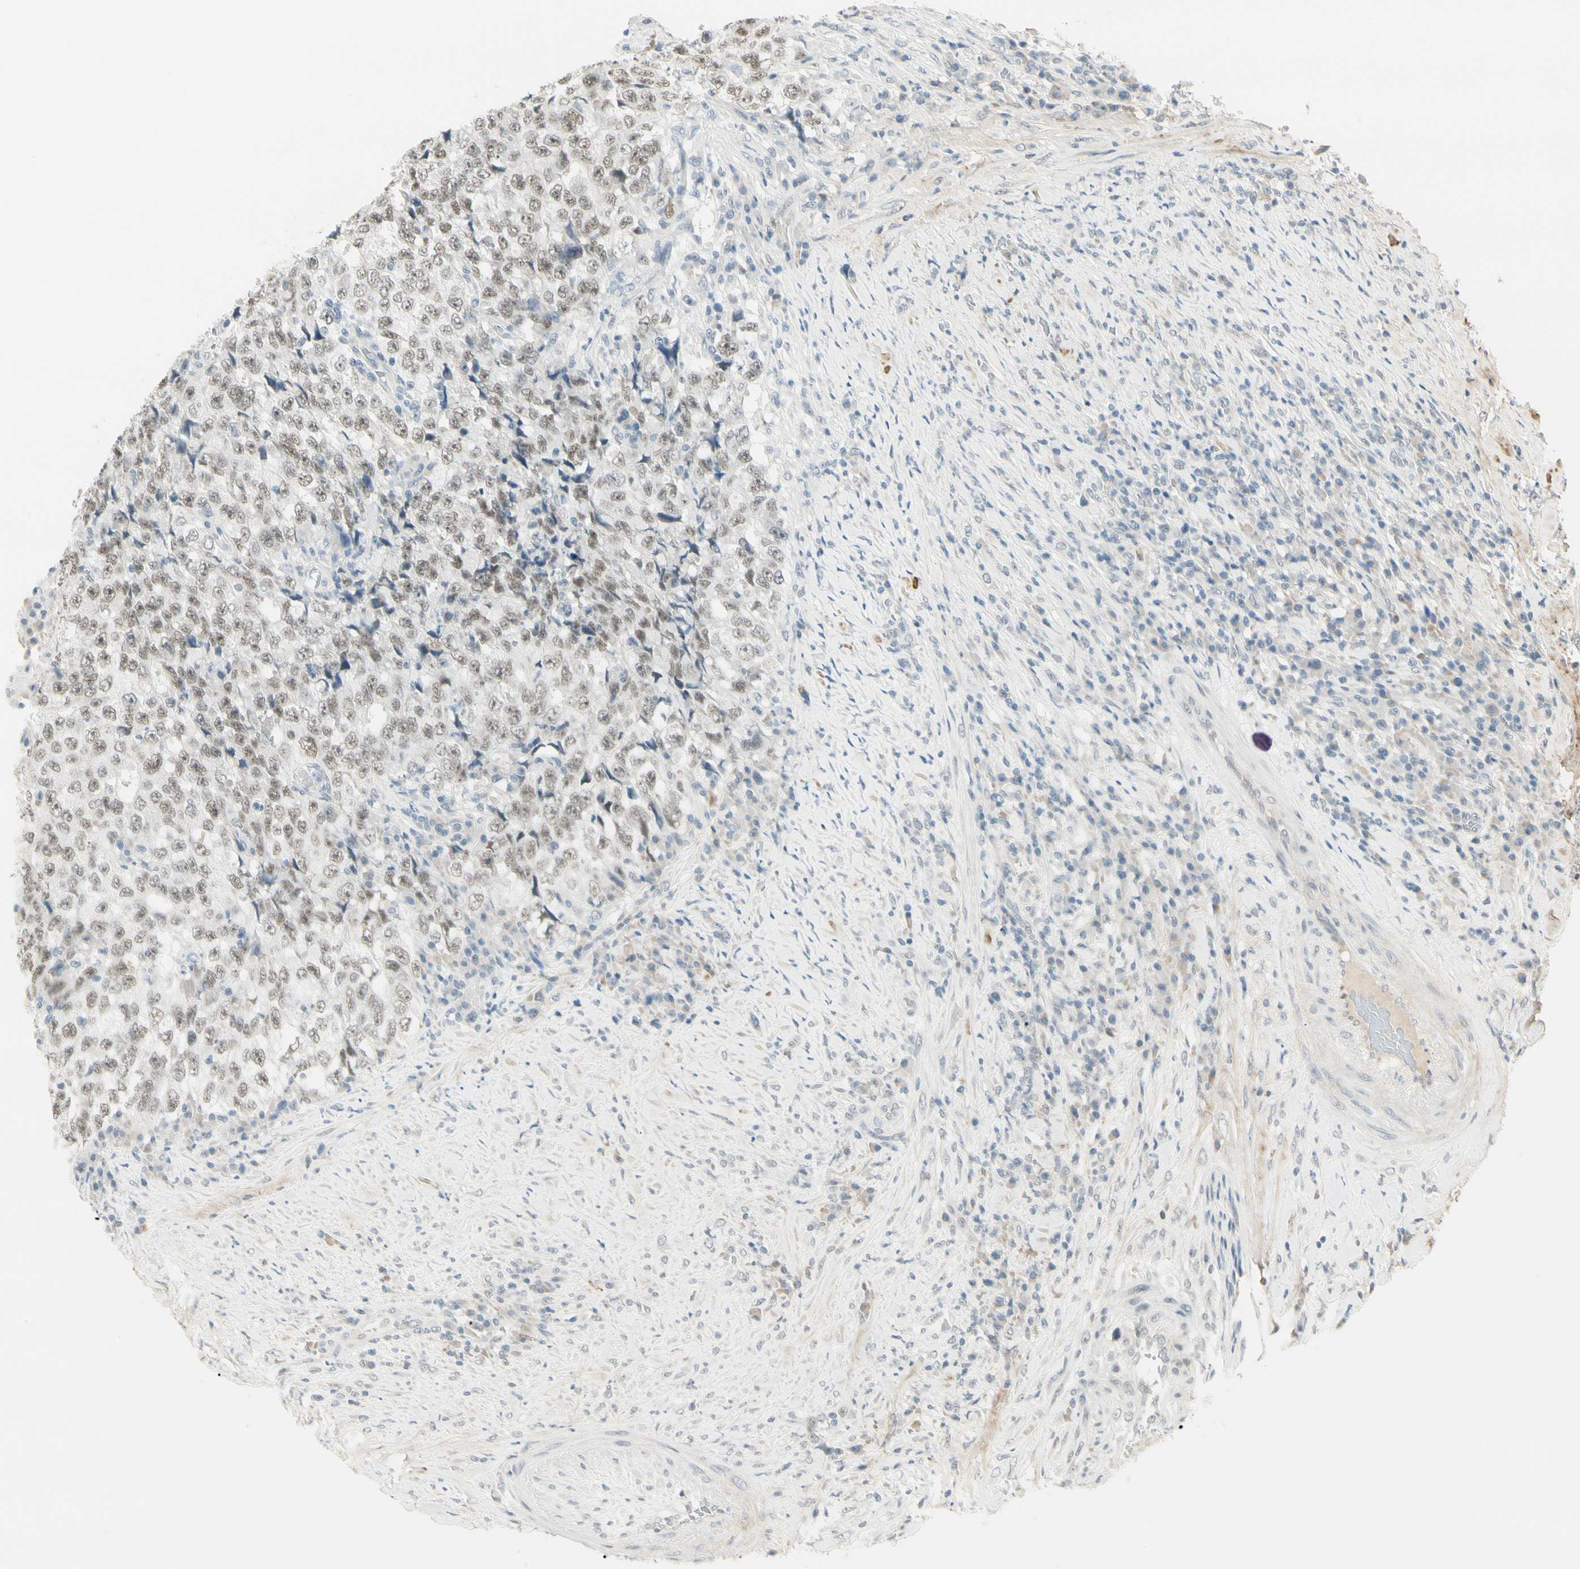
{"staining": {"intensity": "weak", "quantity": ">75%", "location": "nuclear"}, "tissue": "testis cancer", "cell_type": "Tumor cells", "image_type": "cancer", "snomed": [{"axis": "morphology", "description": "Necrosis, NOS"}, {"axis": "morphology", "description": "Carcinoma, Embryonal, NOS"}, {"axis": "topography", "description": "Testis"}], "caption": "Brown immunohistochemical staining in human testis cancer displays weak nuclear staining in approximately >75% of tumor cells.", "gene": "ASPN", "patient": {"sex": "male", "age": 19}}